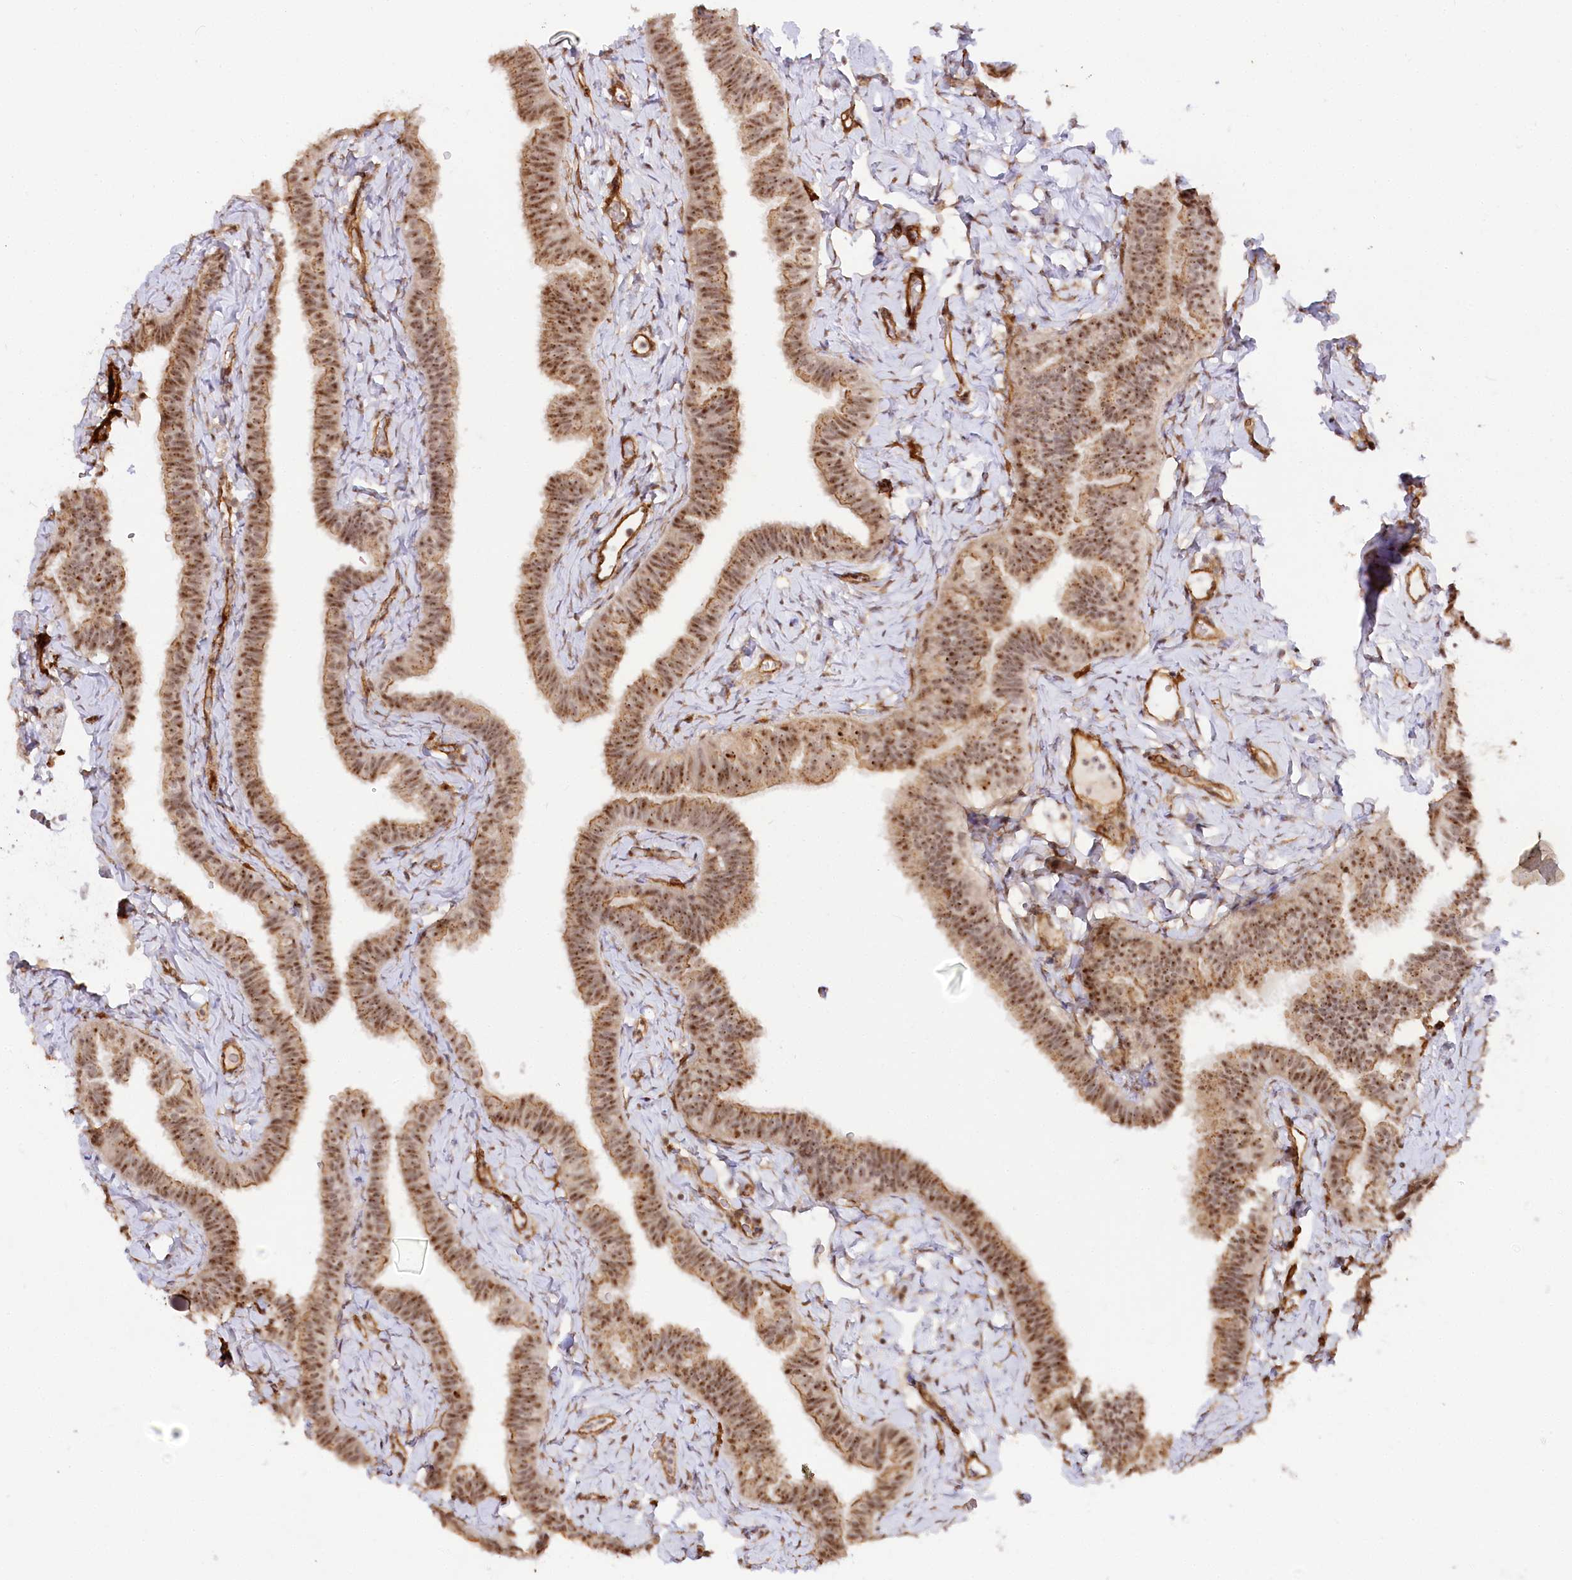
{"staining": {"intensity": "moderate", "quantity": ">75%", "location": "cytoplasmic/membranous,nuclear"}, "tissue": "fallopian tube", "cell_type": "Glandular cells", "image_type": "normal", "snomed": [{"axis": "morphology", "description": "Normal tissue, NOS"}, {"axis": "topography", "description": "Fallopian tube"}], "caption": "This is a micrograph of IHC staining of normal fallopian tube, which shows moderate staining in the cytoplasmic/membranous,nuclear of glandular cells.", "gene": "GNL3L", "patient": {"sex": "female", "age": 65}}